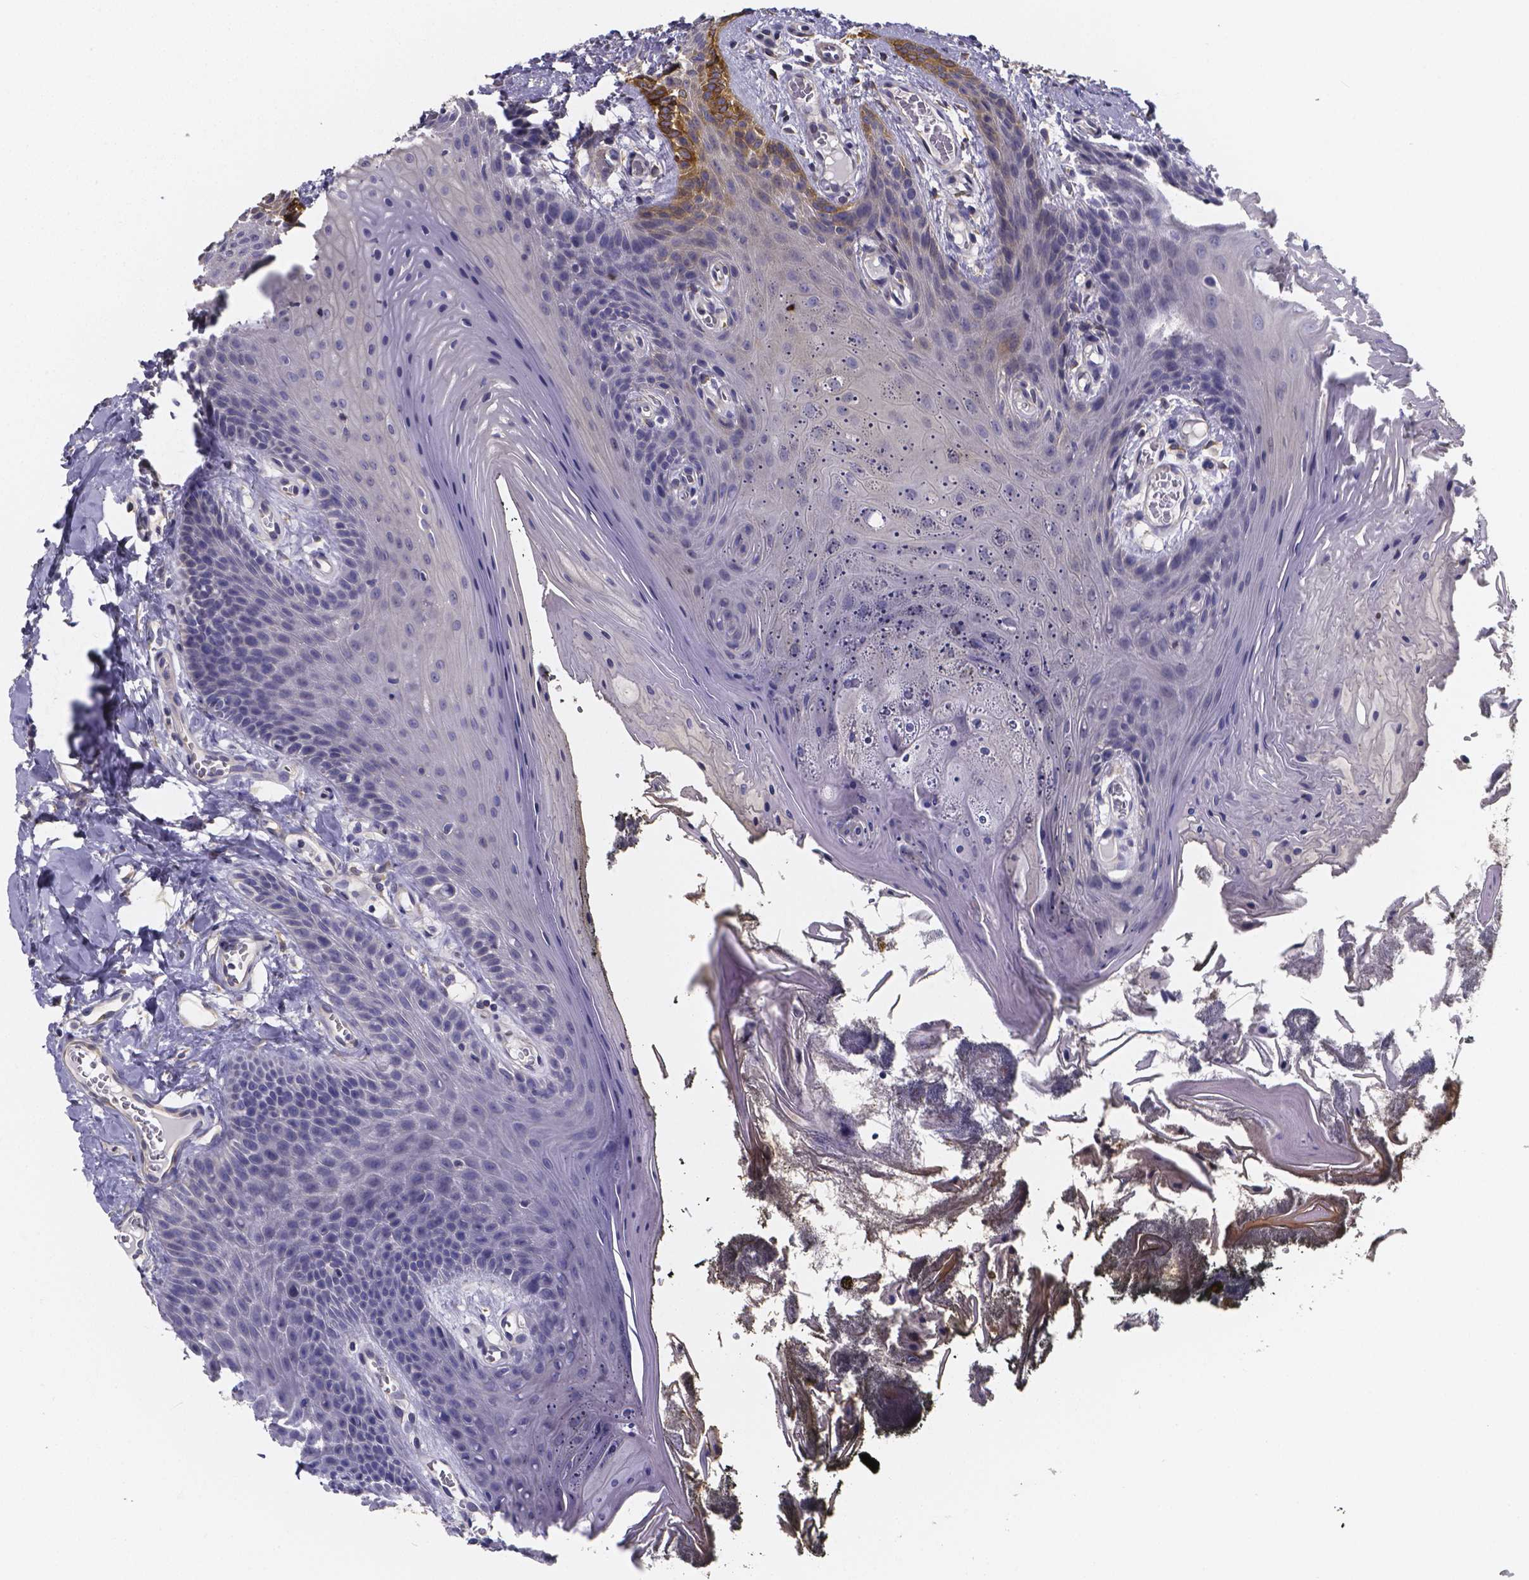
{"staining": {"intensity": "negative", "quantity": "none", "location": "none"}, "tissue": "oral mucosa", "cell_type": "Squamous epithelial cells", "image_type": "normal", "snomed": [{"axis": "morphology", "description": "Normal tissue, NOS"}, {"axis": "topography", "description": "Oral tissue"}], "caption": "Histopathology image shows no protein positivity in squamous epithelial cells of benign oral mucosa. (DAB IHC visualized using brightfield microscopy, high magnification).", "gene": "RERG", "patient": {"sex": "male", "age": 9}}